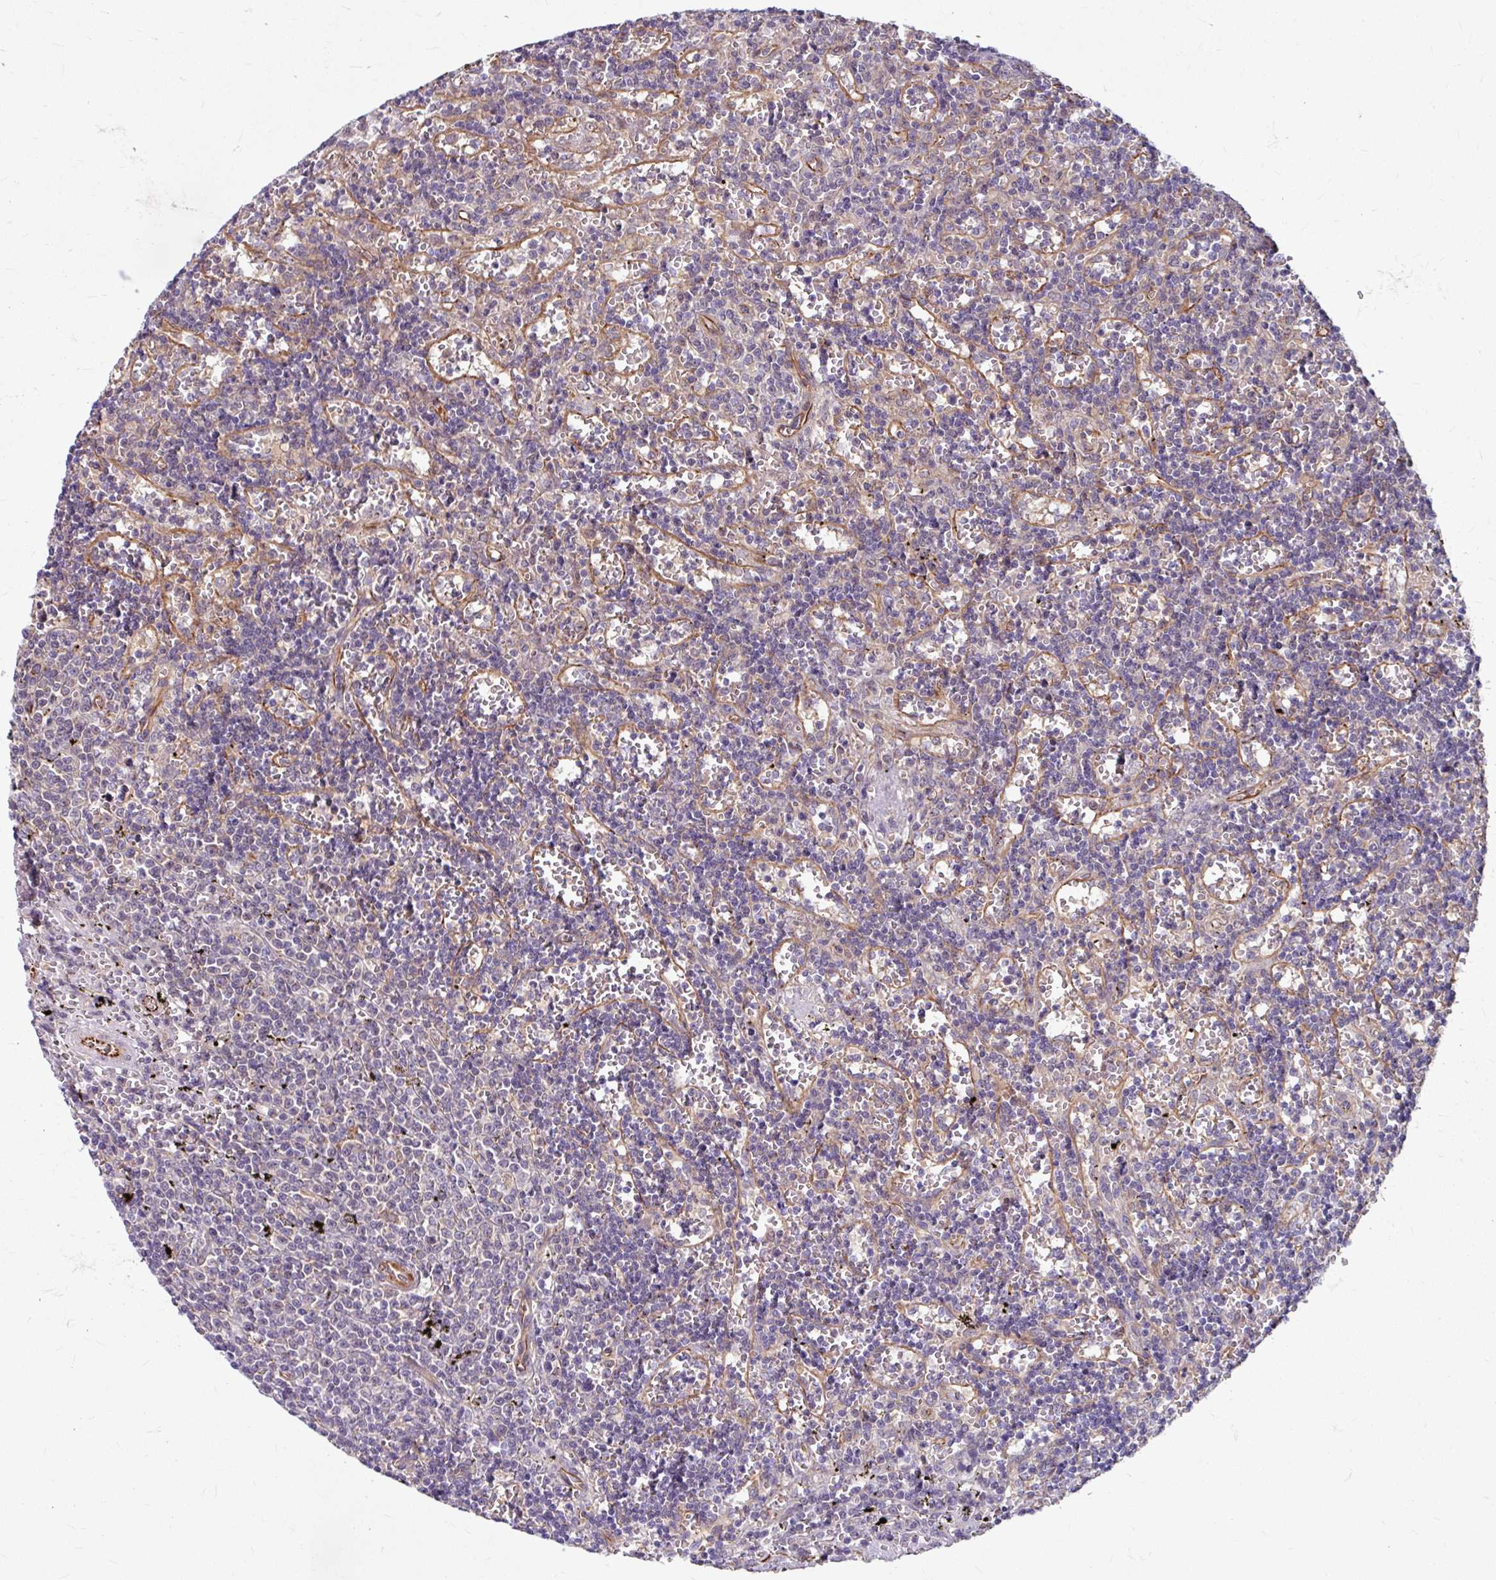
{"staining": {"intensity": "negative", "quantity": "none", "location": "none"}, "tissue": "lymphoma", "cell_type": "Tumor cells", "image_type": "cancer", "snomed": [{"axis": "morphology", "description": "Malignant lymphoma, non-Hodgkin's type, Low grade"}, {"axis": "topography", "description": "Spleen"}], "caption": "IHC of low-grade malignant lymphoma, non-Hodgkin's type exhibits no positivity in tumor cells.", "gene": "DAAM2", "patient": {"sex": "male", "age": 60}}